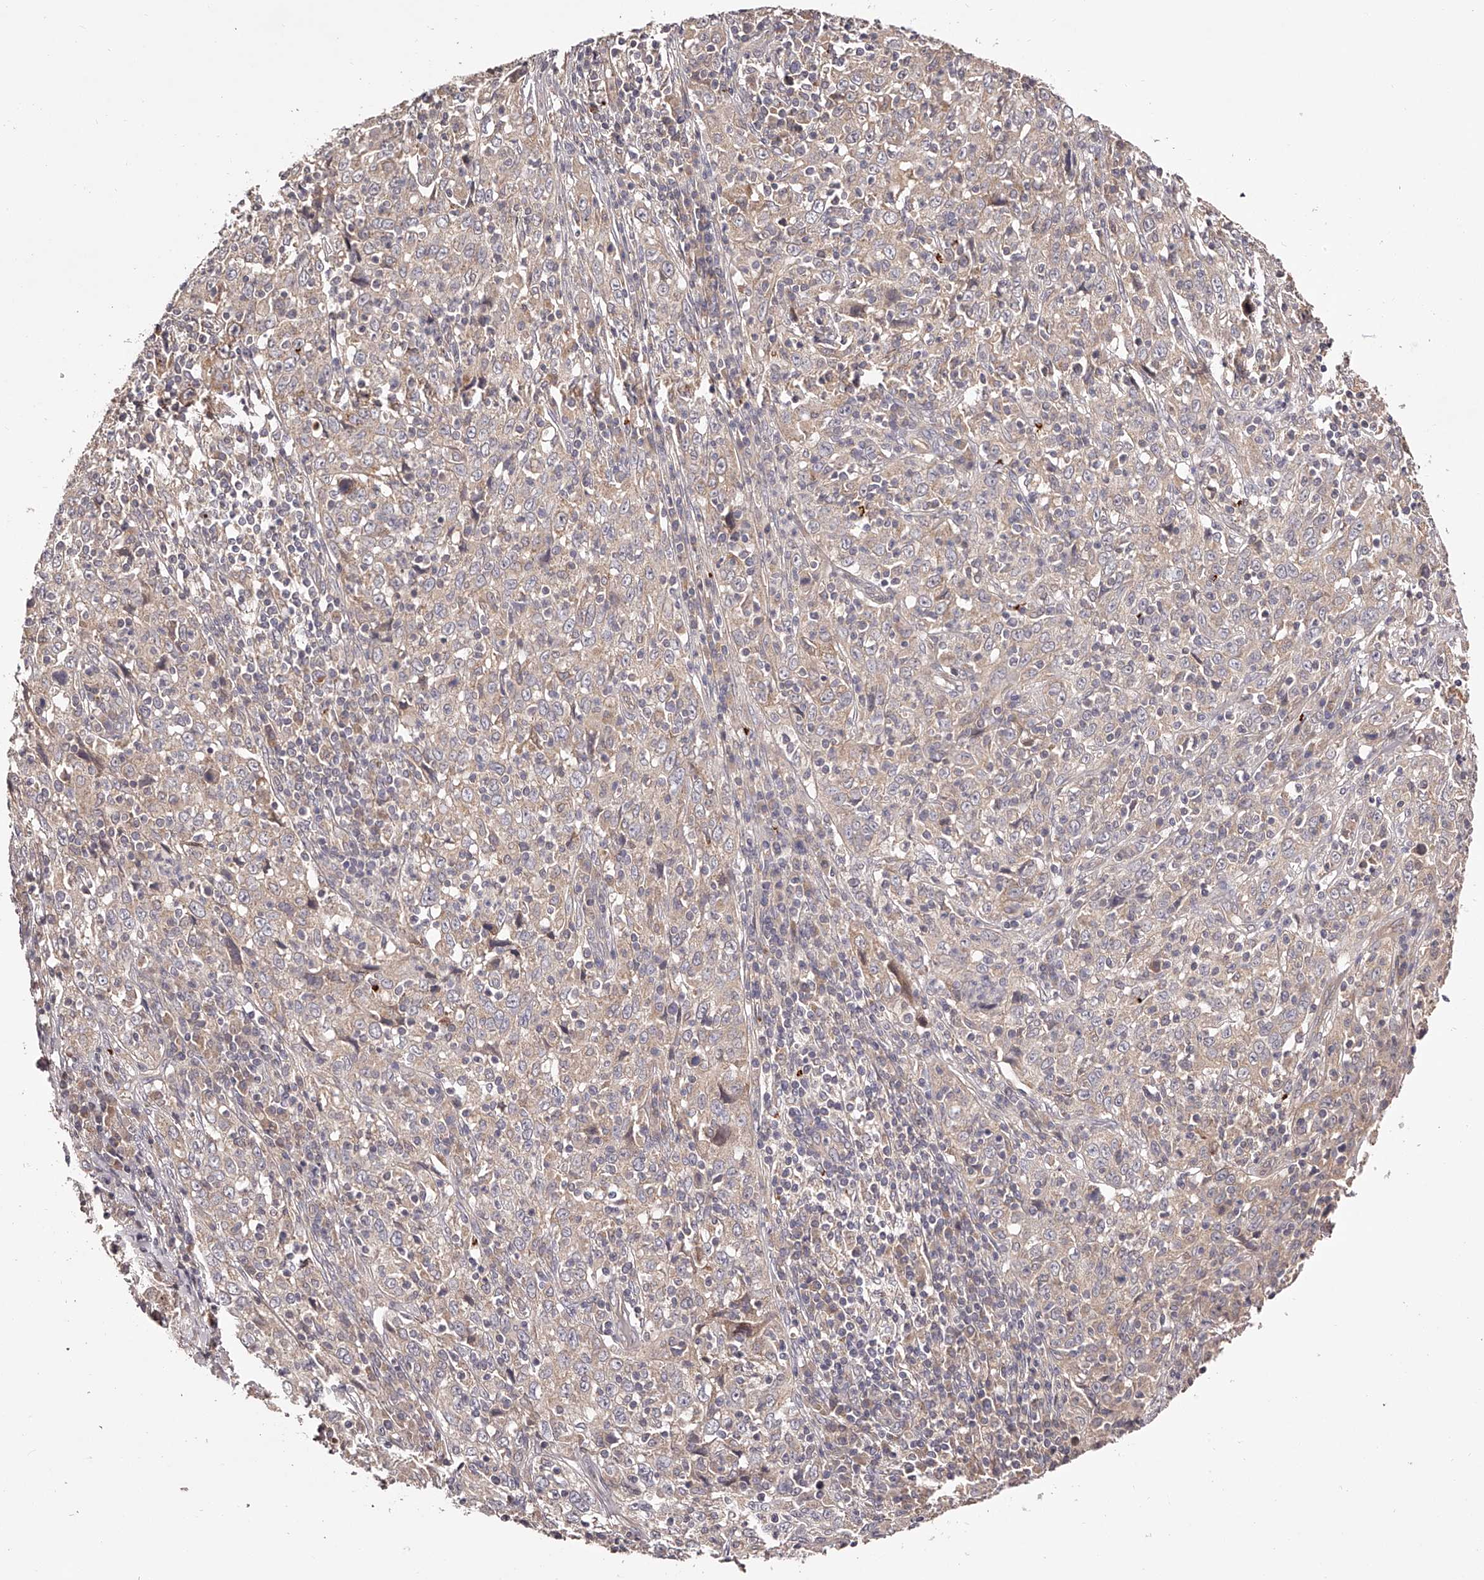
{"staining": {"intensity": "weak", "quantity": ">75%", "location": "cytoplasmic/membranous"}, "tissue": "cervical cancer", "cell_type": "Tumor cells", "image_type": "cancer", "snomed": [{"axis": "morphology", "description": "Squamous cell carcinoma, NOS"}, {"axis": "topography", "description": "Cervix"}], "caption": "Brown immunohistochemical staining in human cervical cancer (squamous cell carcinoma) displays weak cytoplasmic/membranous positivity in approximately >75% of tumor cells.", "gene": "ODF2L", "patient": {"sex": "female", "age": 46}}